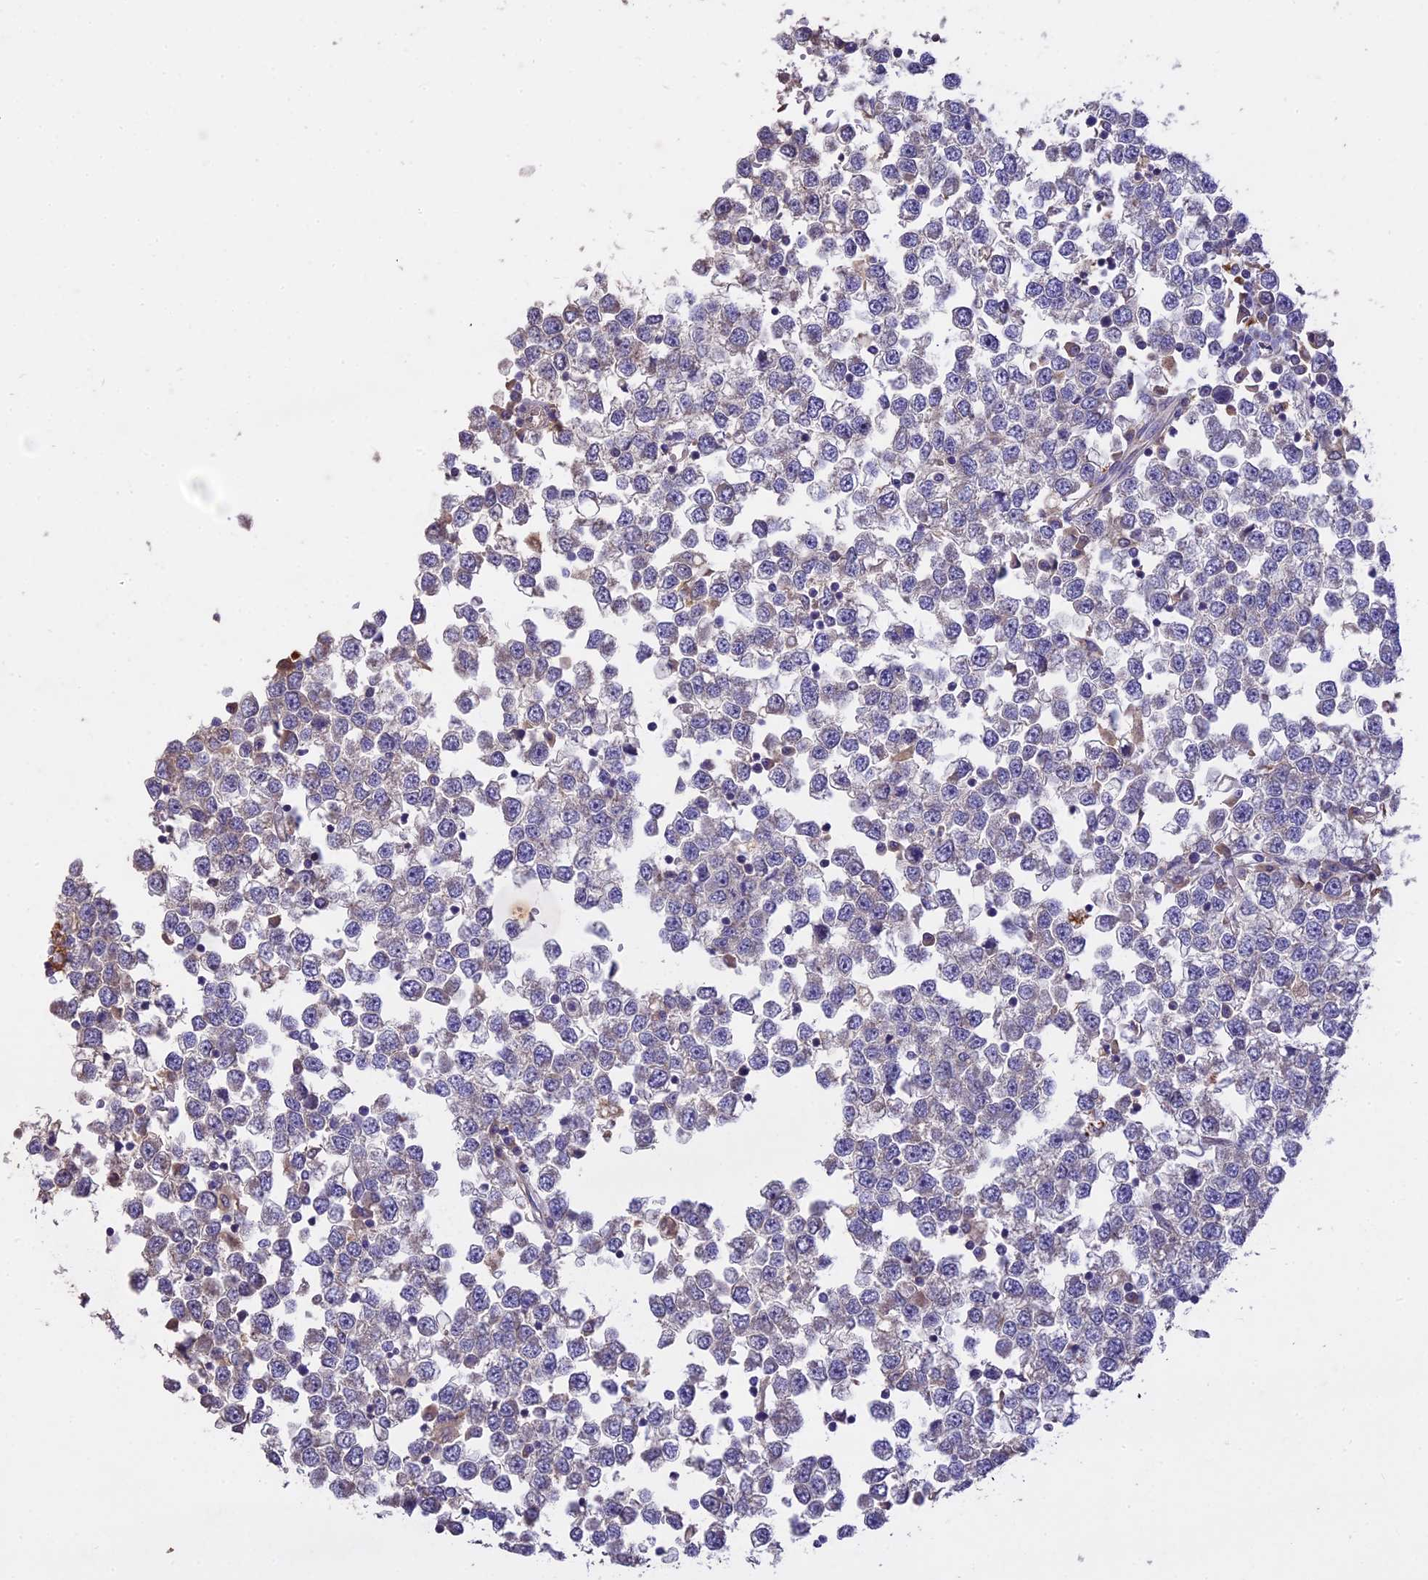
{"staining": {"intensity": "weak", "quantity": "<25%", "location": "cytoplasmic/membranous"}, "tissue": "testis cancer", "cell_type": "Tumor cells", "image_type": "cancer", "snomed": [{"axis": "morphology", "description": "Seminoma, NOS"}, {"axis": "topography", "description": "Testis"}], "caption": "This is an IHC micrograph of testis seminoma. There is no positivity in tumor cells.", "gene": "SLC26A4", "patient": {"sex": "male", "age": 65}}